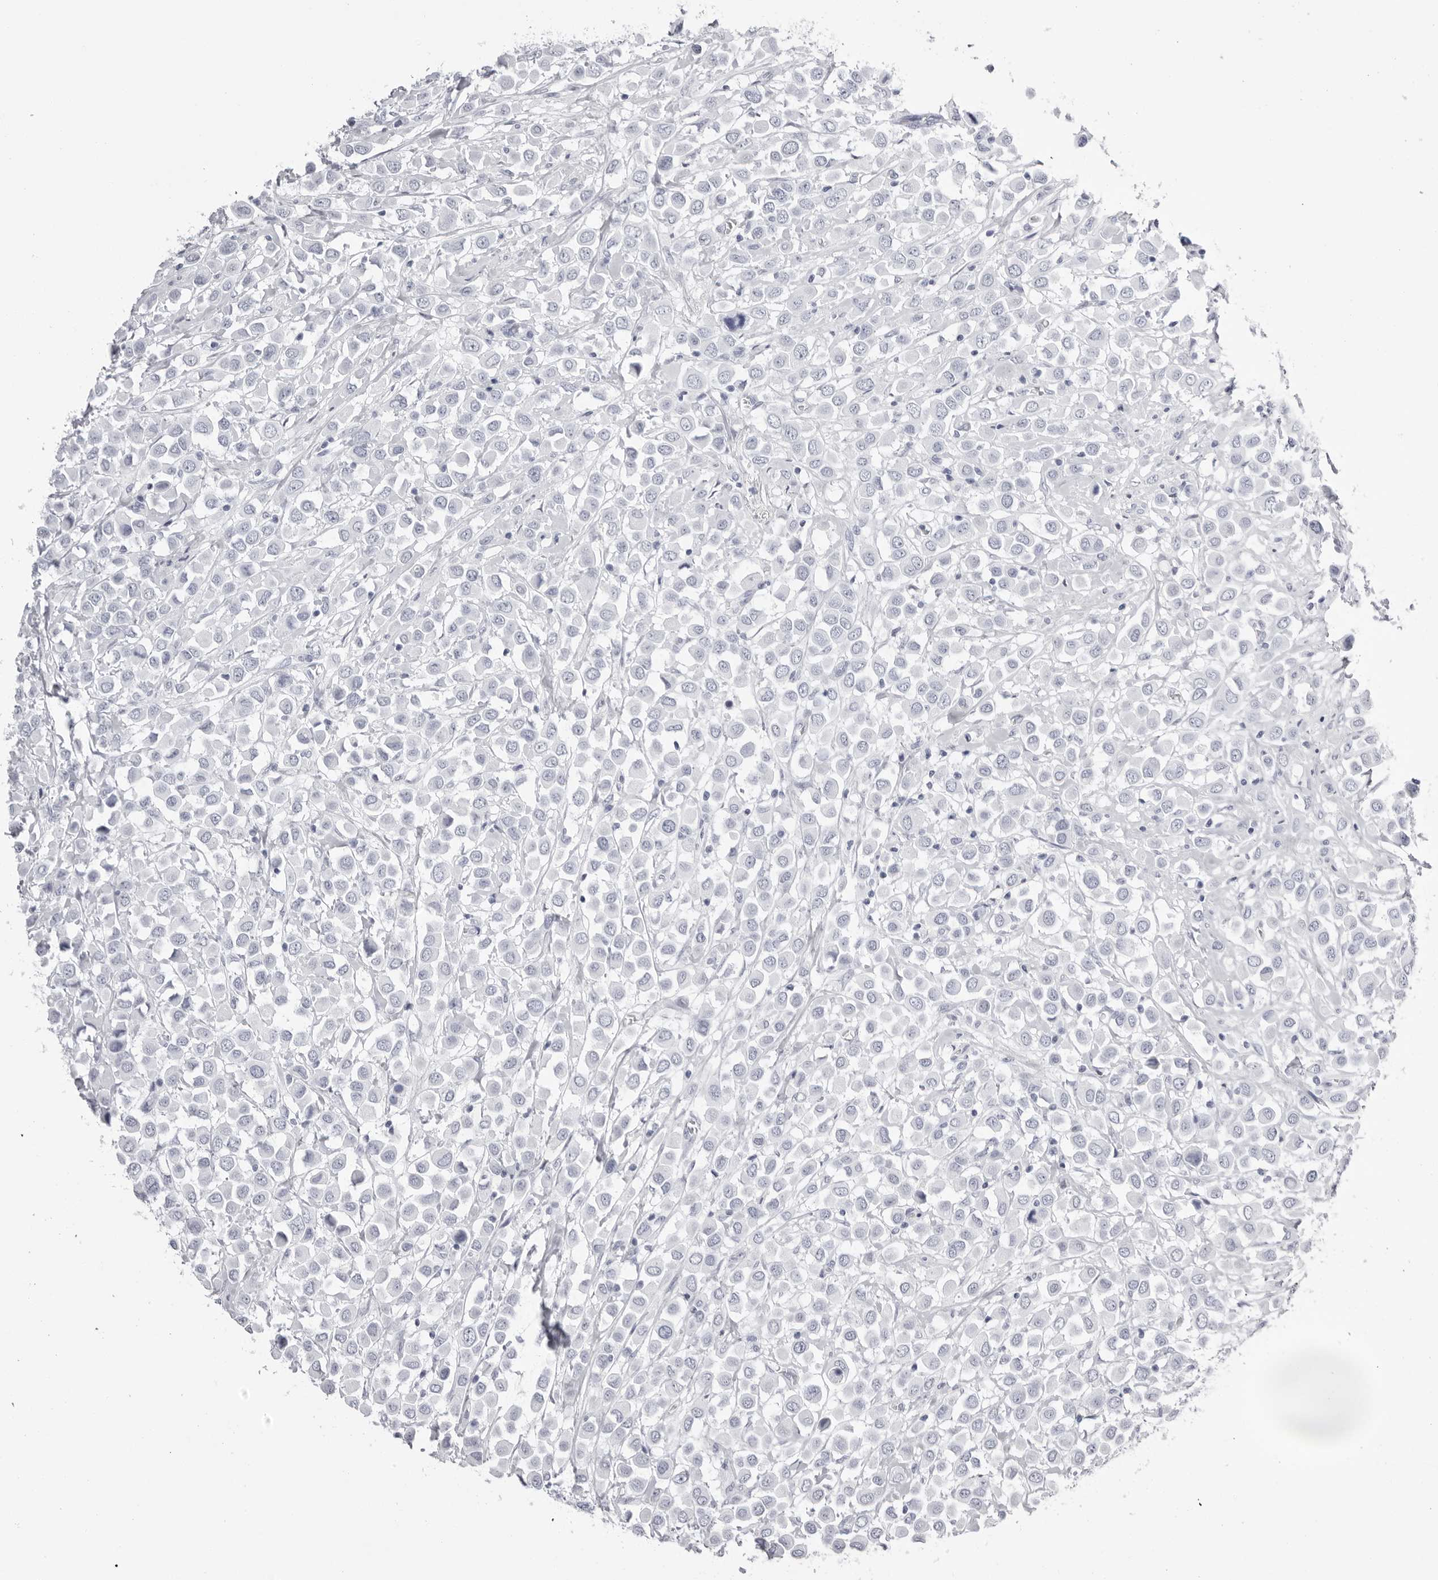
{"staining": {"intensity": "negative", "quantity": "none", "location": "none"}, "tissue": "breast cancer", "cell_type": "Tumor cells", "image_type": "cancer", "snomed": [{"axis": "morphology", "description": "Duct carcinoma"}, {"axis": "topography", "description": "Breast"}], "caption": "A micrograph of breast cancer stained for a protein exhibits no brown staining in tumor cells. The staining is performed using DAB (3,3'-diaminobenzidine) brown chromogen with nuclei counter-stained in using hematoxylin.", "gene": "TMOD4", "patient": {"sex": "female", "age": 61}}